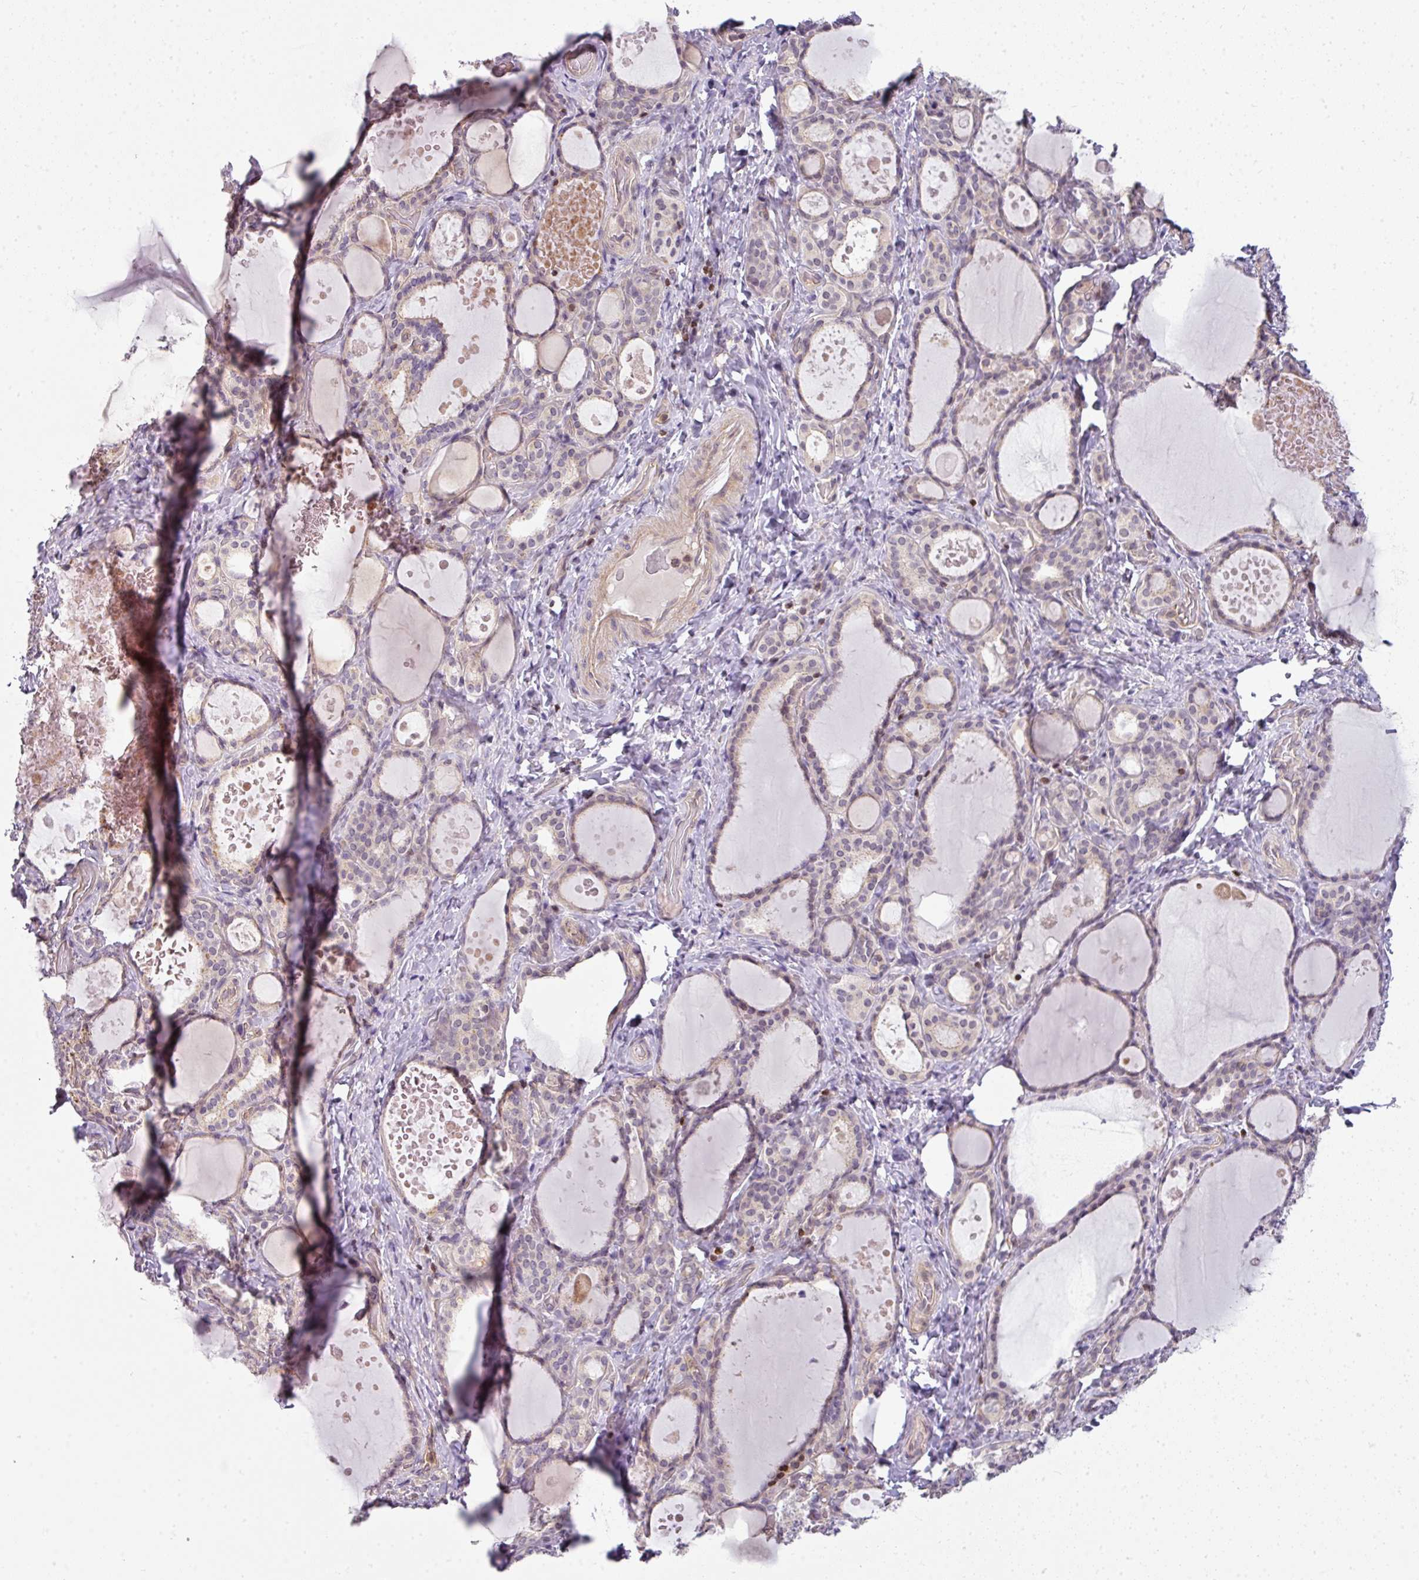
{"staining": {"intensity": "negative", "quantity": "none", "location": "none"}, "tissue": "thyroid gland", "cell_type": "Glandular cells", "image_type": "normal", "snomed": [{"axis": "morphology", "description": "Normal tissue, NOS"}, {"axis": "topography", "description": "Thyroid gland"}], "caption": "IHC of normal thyroid gland reveals no expression in glandular cells.", "gene": "STAT5A", "patient": {"sex": "female", "age": 46}}